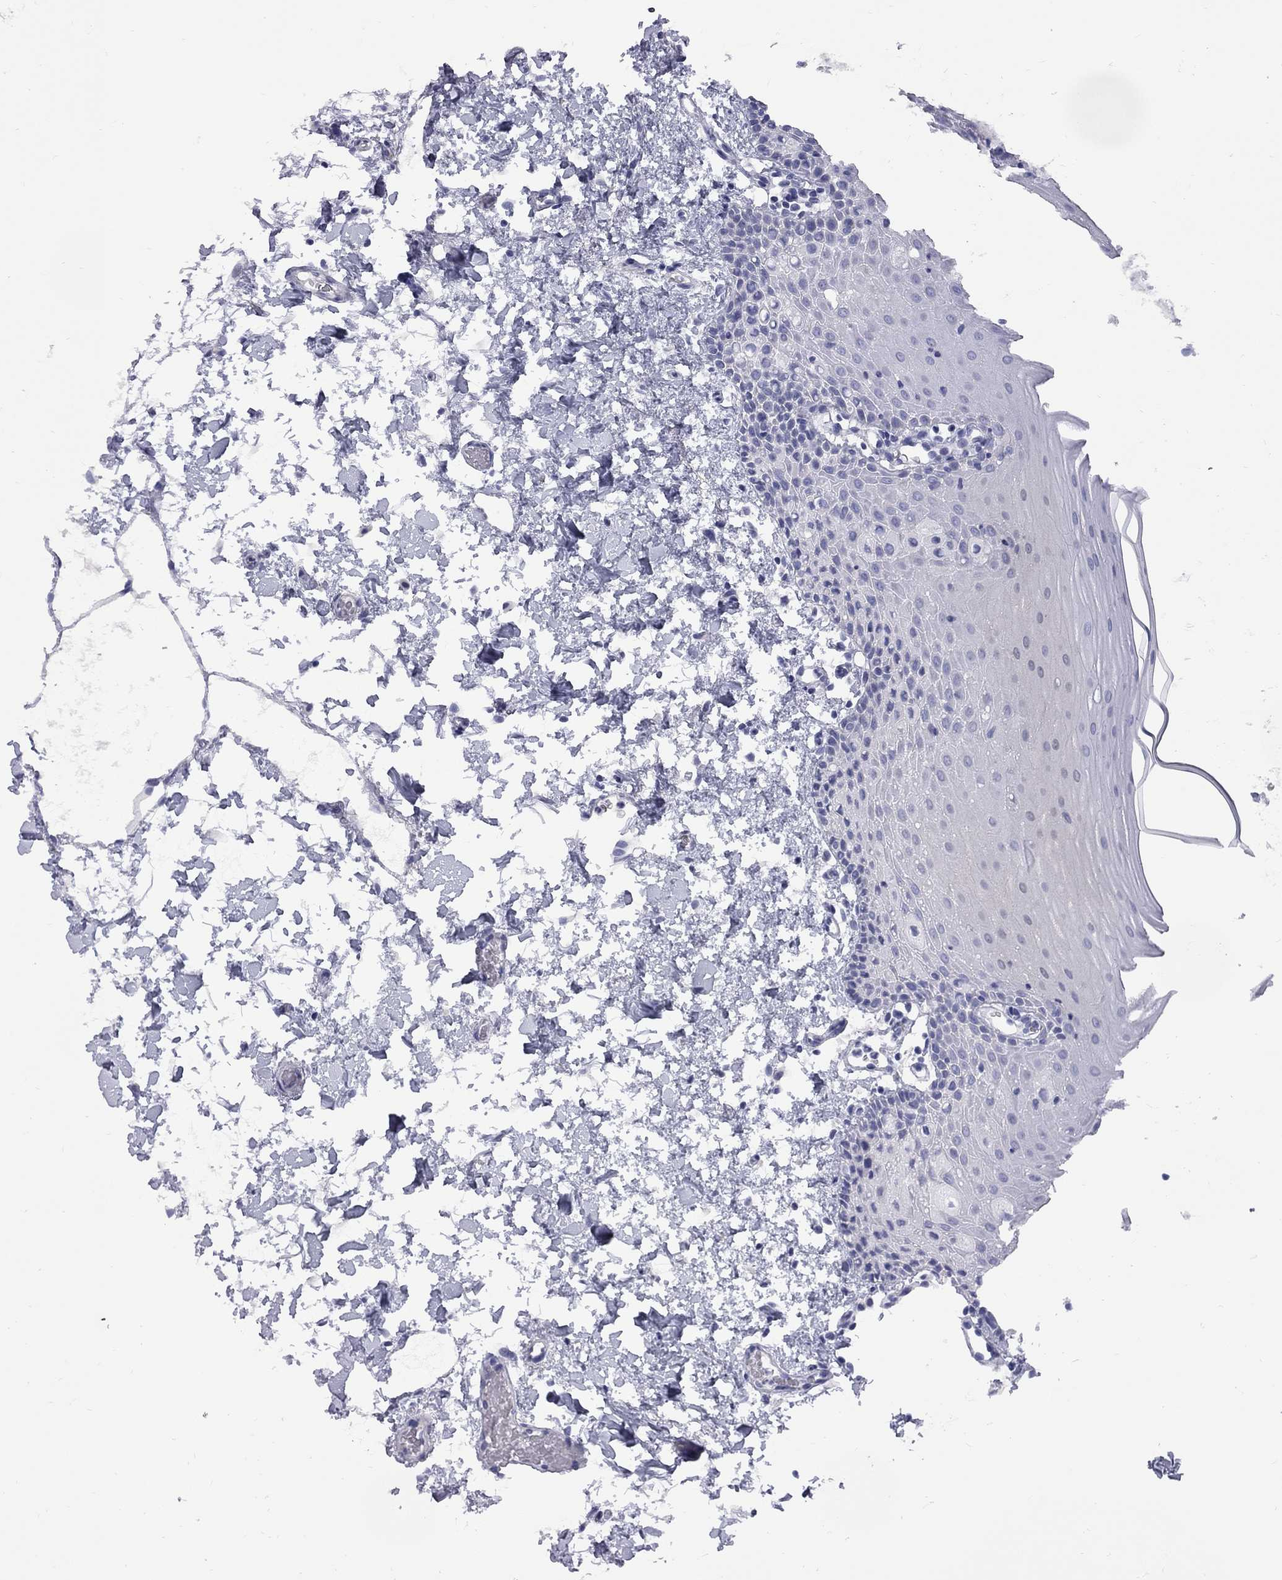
{"staining": {"intensity": "negative", "quantity": "none", "location": "none"}, "tissue": "oral mucosa", "cell_type": "Squamous epithelial cells", "image_type": "normal", "snomed": [{"axis": "morphology", "description": "Normal tissue, NOS"}, {"axis": "topography", "description": "Oral tissue"}], "caption": "Immunohistochemistry image of benign oral mucosa: human oral mucosa stained with DAB shows no significant protein expression in squamous epithelial cells.", "gene": "ABCB4", "patient": {"sex": "male", "age": 81}}